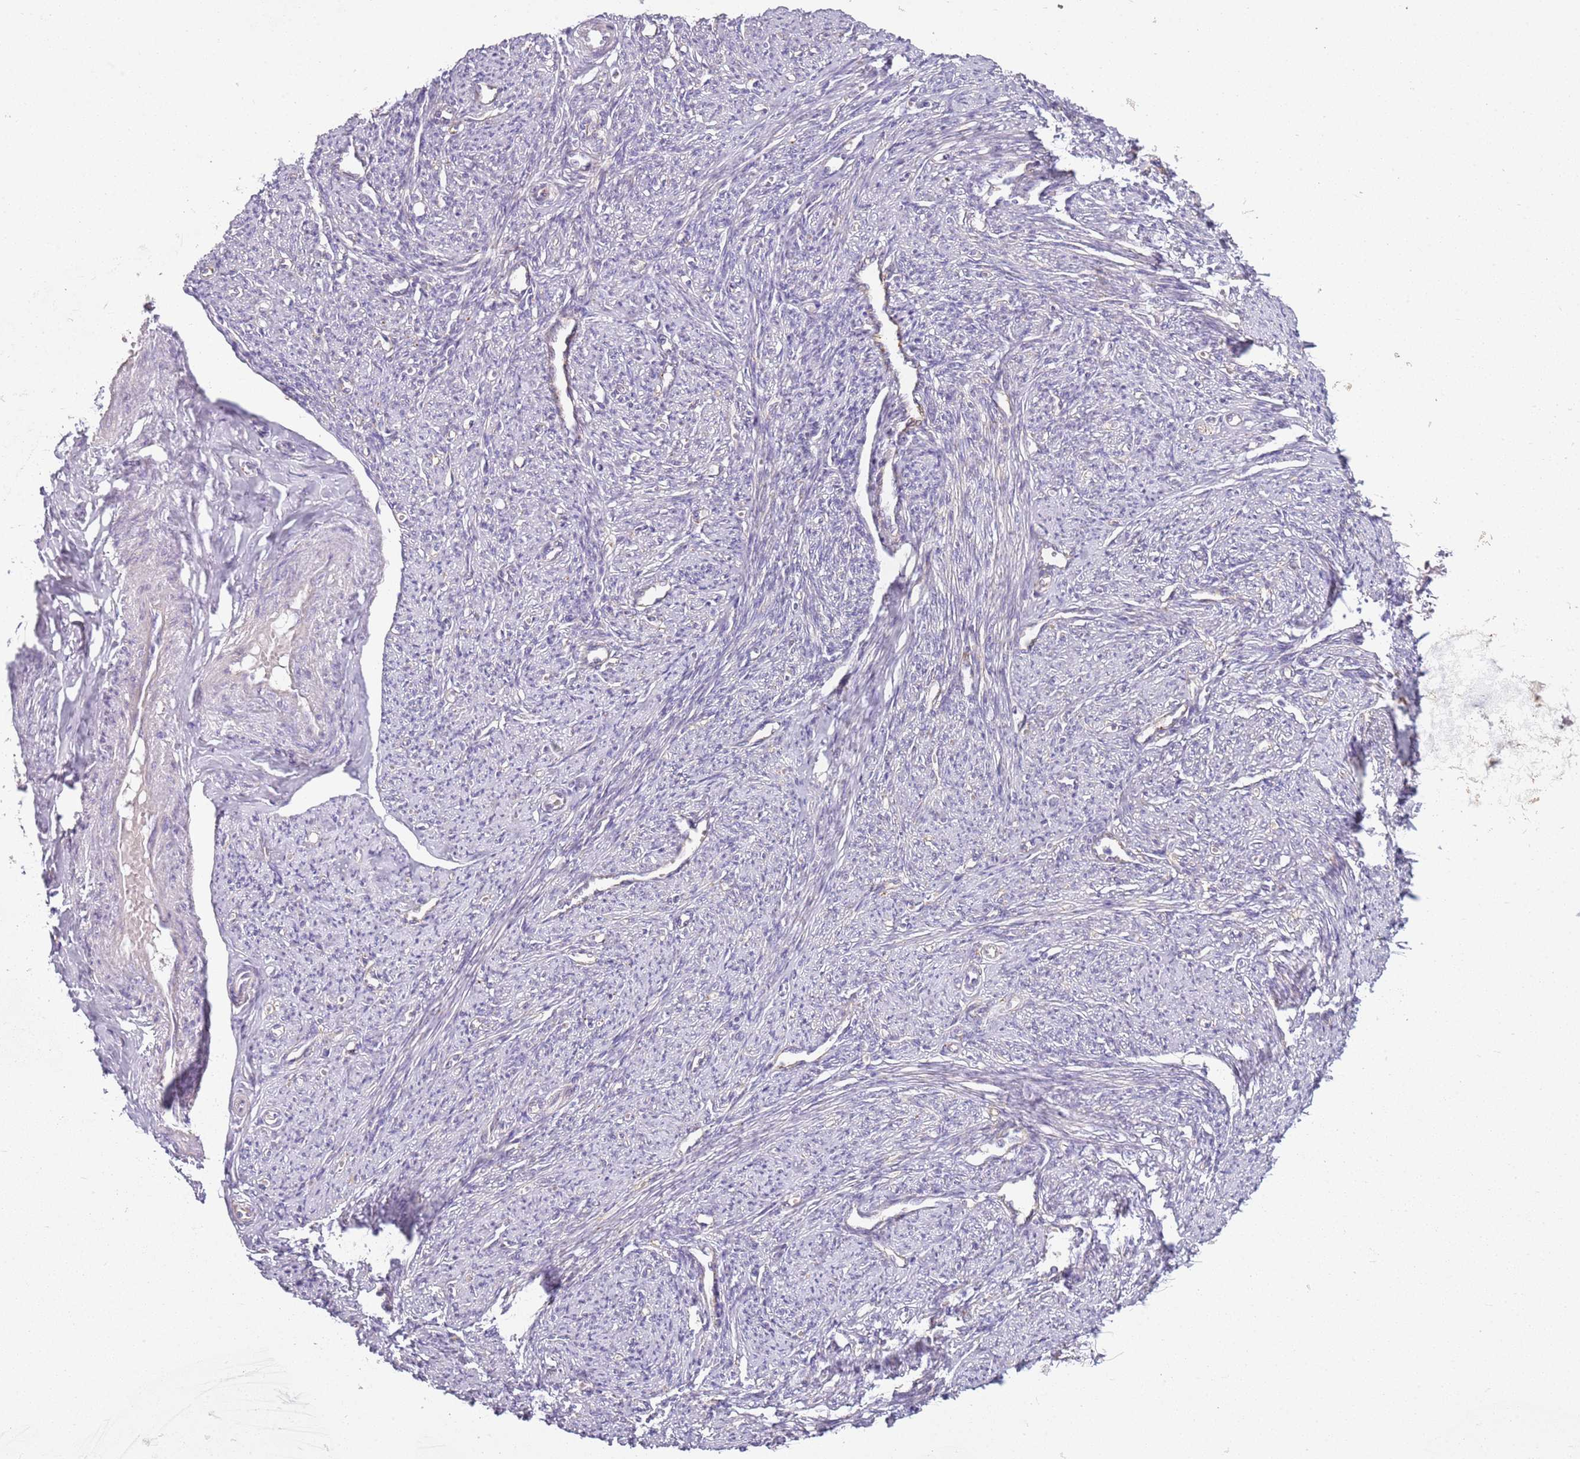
{"staining": {"intensity": "negative", "quantity": "none", "location": "none"}, "tissue": "smooth muscle", "cell_type": "Smooth muscle cells", "image_type": "normal", "snomed": [{"axis": "morphology", "description": "Normal tissue, NOS"}, {"axis": "topography", "description": "Smooth muscle"}, {"axis": "topography", "description": "Uterus"}], "caption": "IHC histopathology image of normal smooth muscle: smooth muscle stained with DAB reveals no significant protein expression in smooth muscle cells.", "gene": "RPS28", "patient": {"sex": "female", "age": 59}}